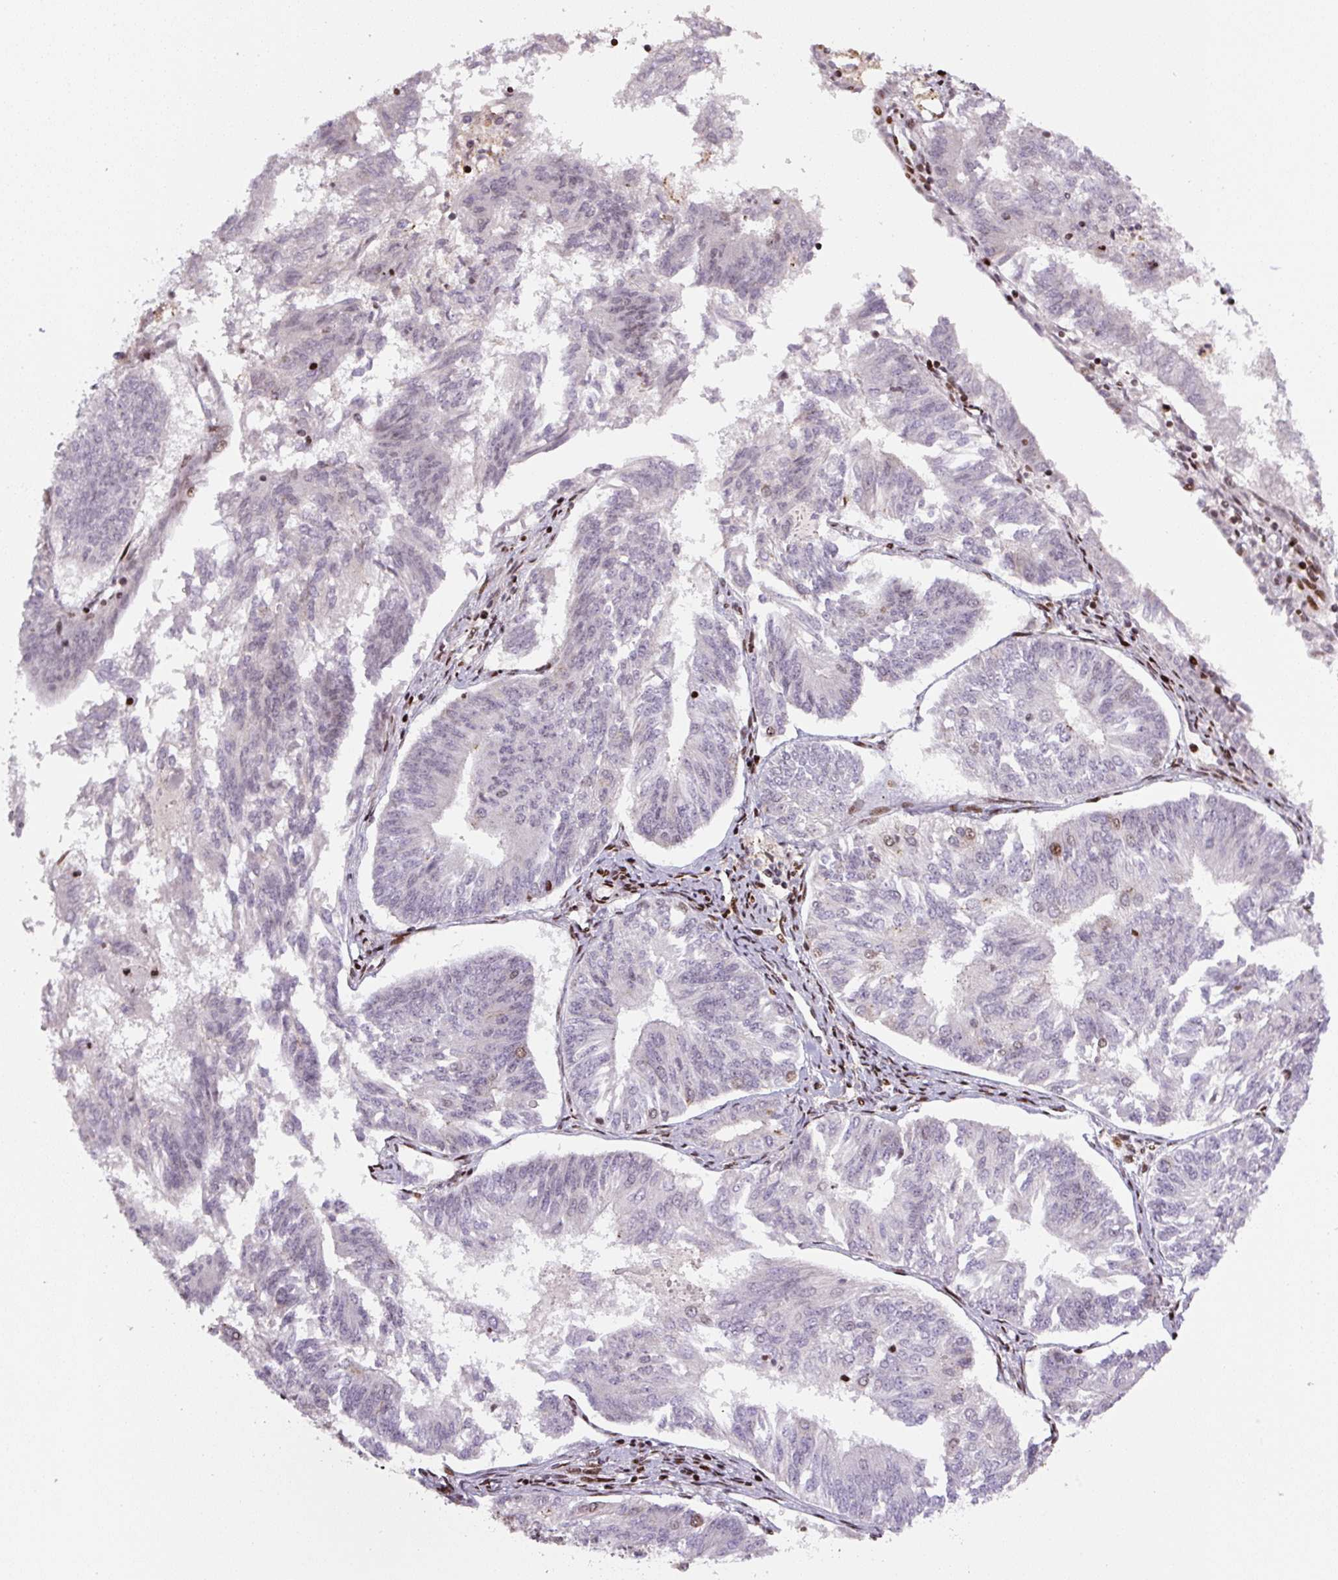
{"staining": {"intensity": "negative", "quantity": "none", "location": "none"}, "tissue": "endometrial cancer", "cell_type": "Tumor cells", "image_type": "cancer", "snomed": [{"axis": "morphology", "description": "Adenocarcinoma, NOS"}, {"axis": "topography", "description": "Endometrium"}], "caption": "An image of endometrial cancer (adenocarcinoma) stained for a protein displays no brown staining in tumor cells.", "gene": "PYDC2", "patient": {"sex": "female", "age": 58}}